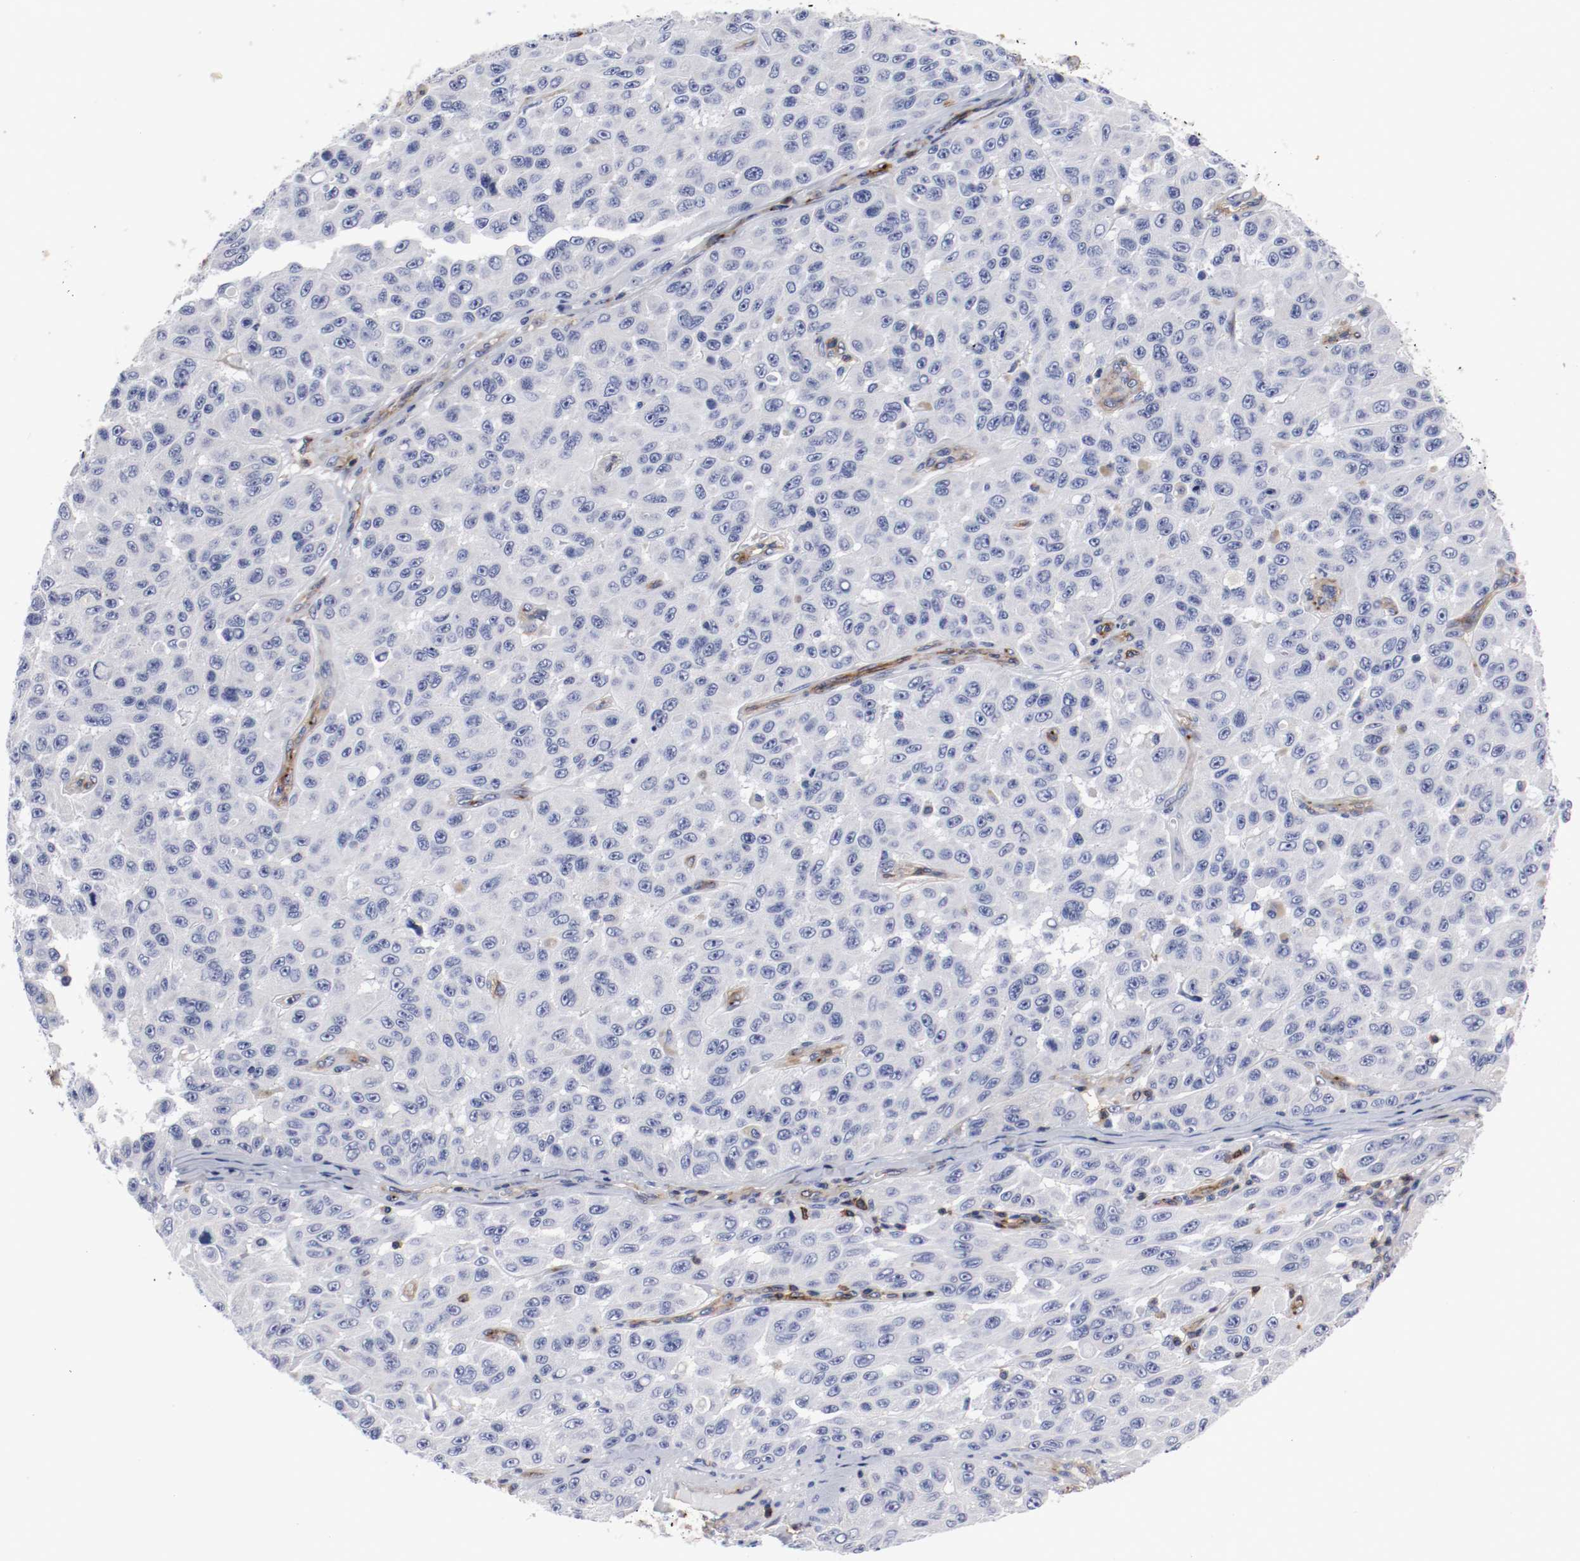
{"staining": {"intensity": "negative", "quantity": "none", "location": "none"}, "tissue": "melanoma", "cell_type": "Tumor cells", "image_type": "cancer", "snomed": [{"axis": "morphology", "description": "Malignant melanoma, NOS"}, {"axis": "topography", "description": "Skin"}], "caption": "DAB immunohistochemical staining of melanoma exhibits no significant expression in tumor cells.", "gene": "IFITM1", "patient": {"sex": "male", "age": 30}}